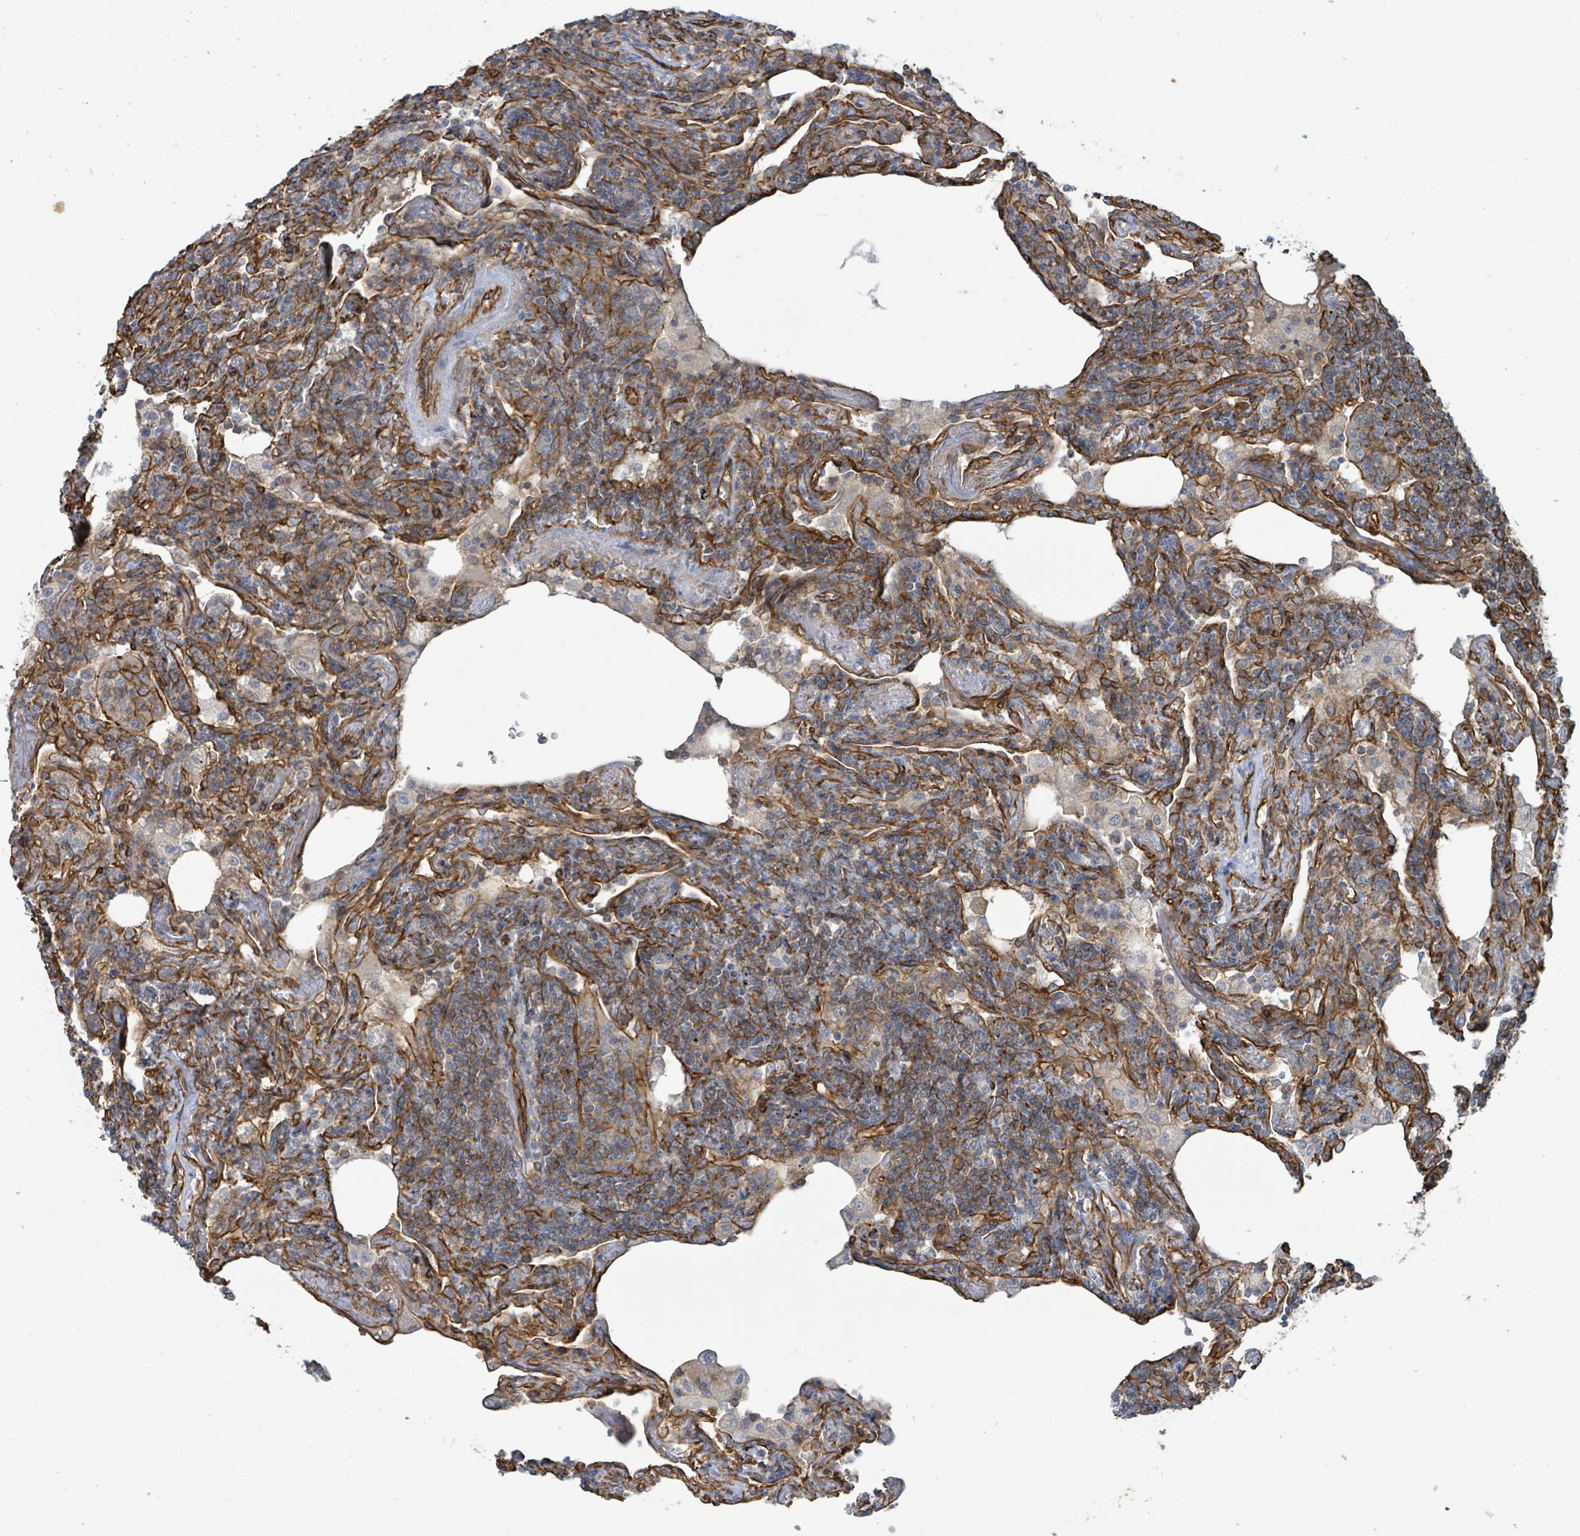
{"staining": {"intensity": "moderate", "quantity": ">75%", "location": "cytoplasmic/membranous"}, "tissue": "lymphoma", "cell_type": "Tumor cells", "image_type": "cancer", "snomed": [{"axis": "morphology", "description": "Malignant lymphoma, non-Hodgkin's type, Low grade"}, {"axis": "topography", "description": "Lung"}], "caption": "DAB (3,3'-diaminobenzidine) immunohistochemical staining of human lymphoma reveals moderate cytoplasmic/membranous protein positivity in approximately >75% of tumor cells. Ihc stains the protein in brown and the nuclei are stained blue.", "gene": "LDOC1", "patient": {"sex": "female", "age": 71}}